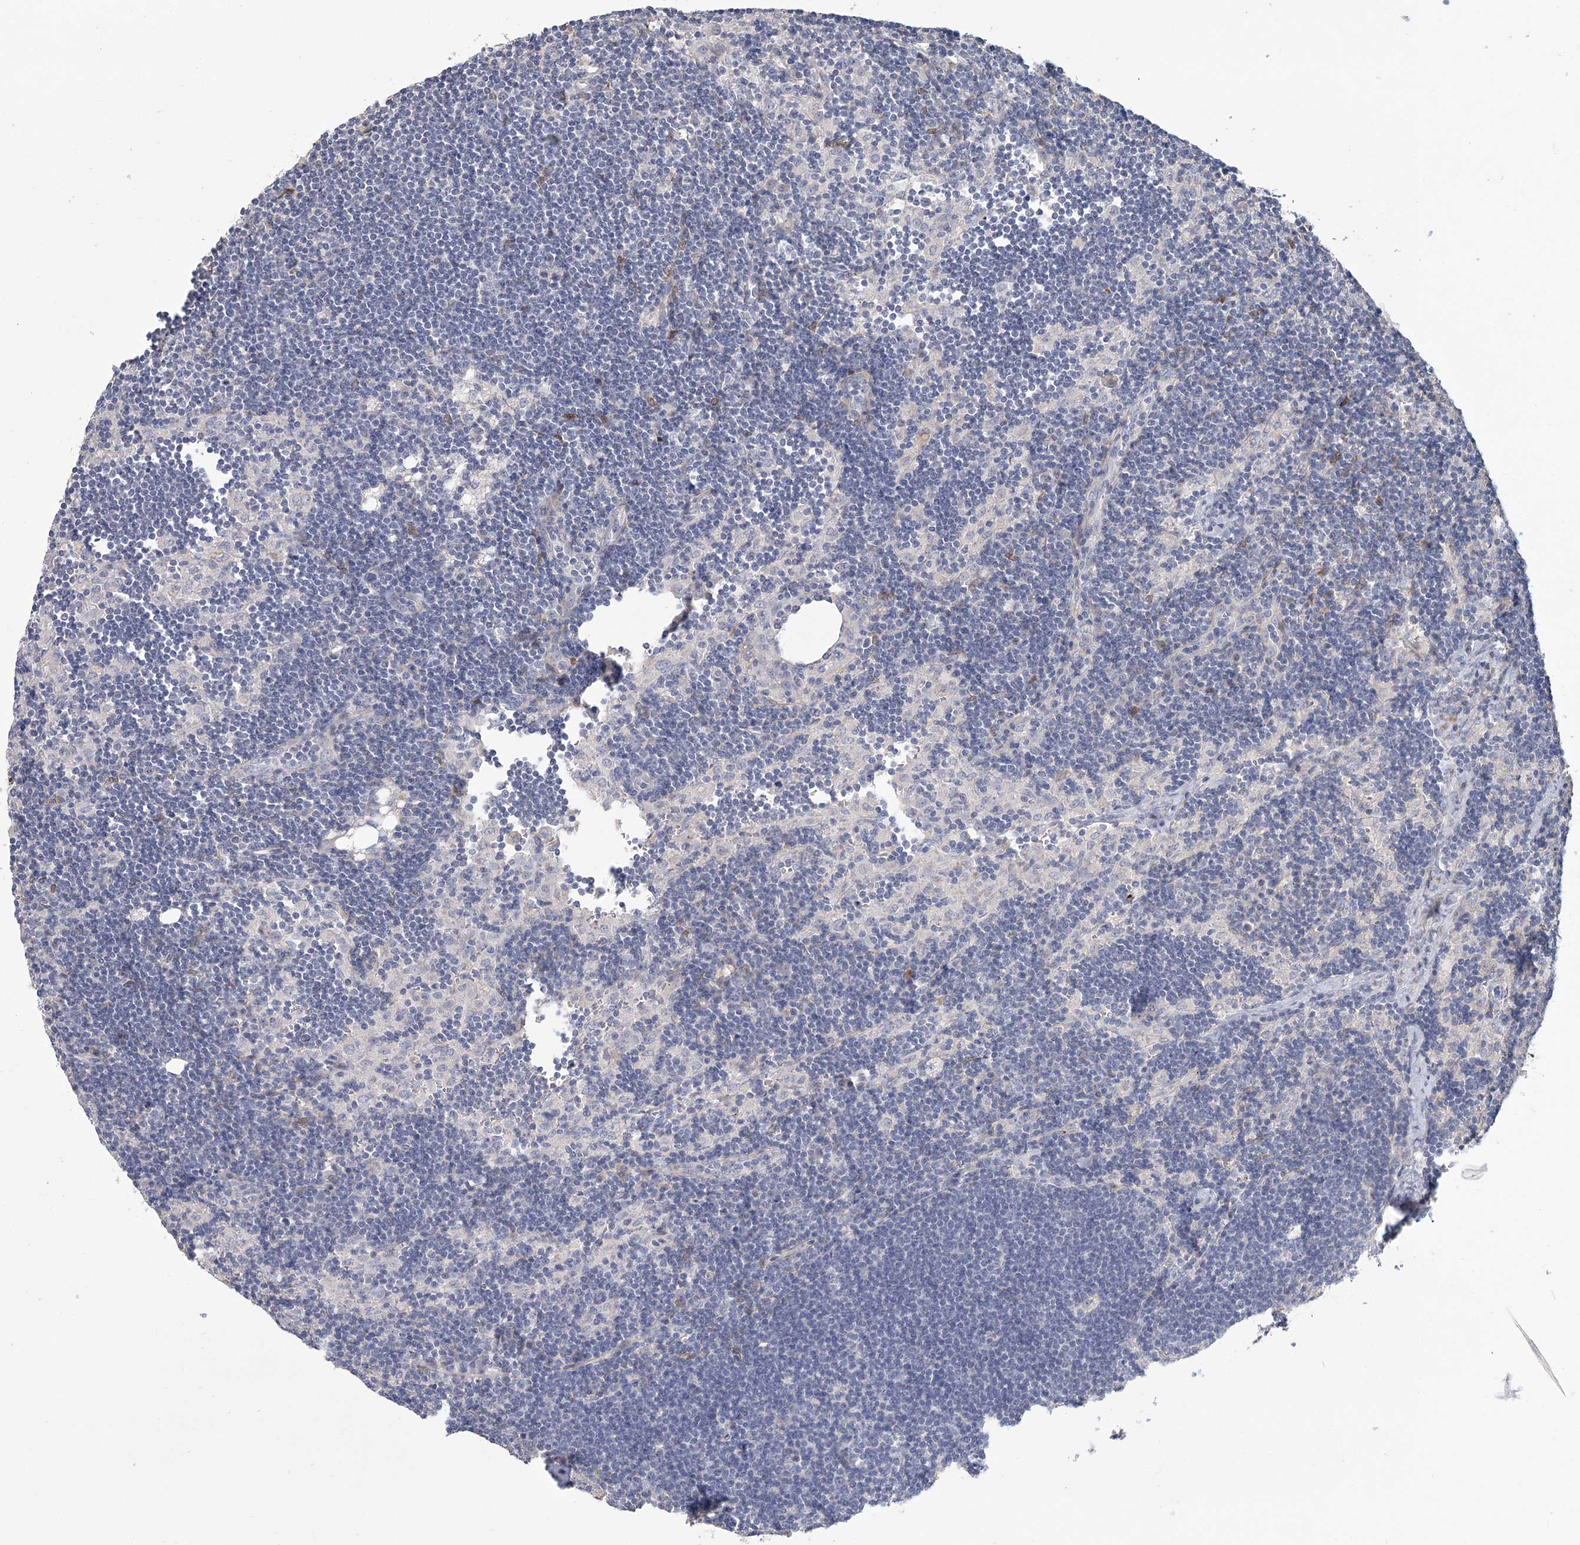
{"staining": {"intensity": "negative", "quantity": "none", "location": "none"}, "tissue": "lymph node", "cell_type": "Germinal center cells", "image_type": "normal", "snomed": [{"axis": "morphology", "description": "Normal tissue, NOS"}, {"axis": "topography", "description": "Lymph node"}], "caption": "Germinal center cells show no significant positivity in normal lymph node. (DAB IHC visualized using brightfield microscopy, high magnification).", "gene": "CNTLN", "patient": {"sex": "male", "age": 24}}